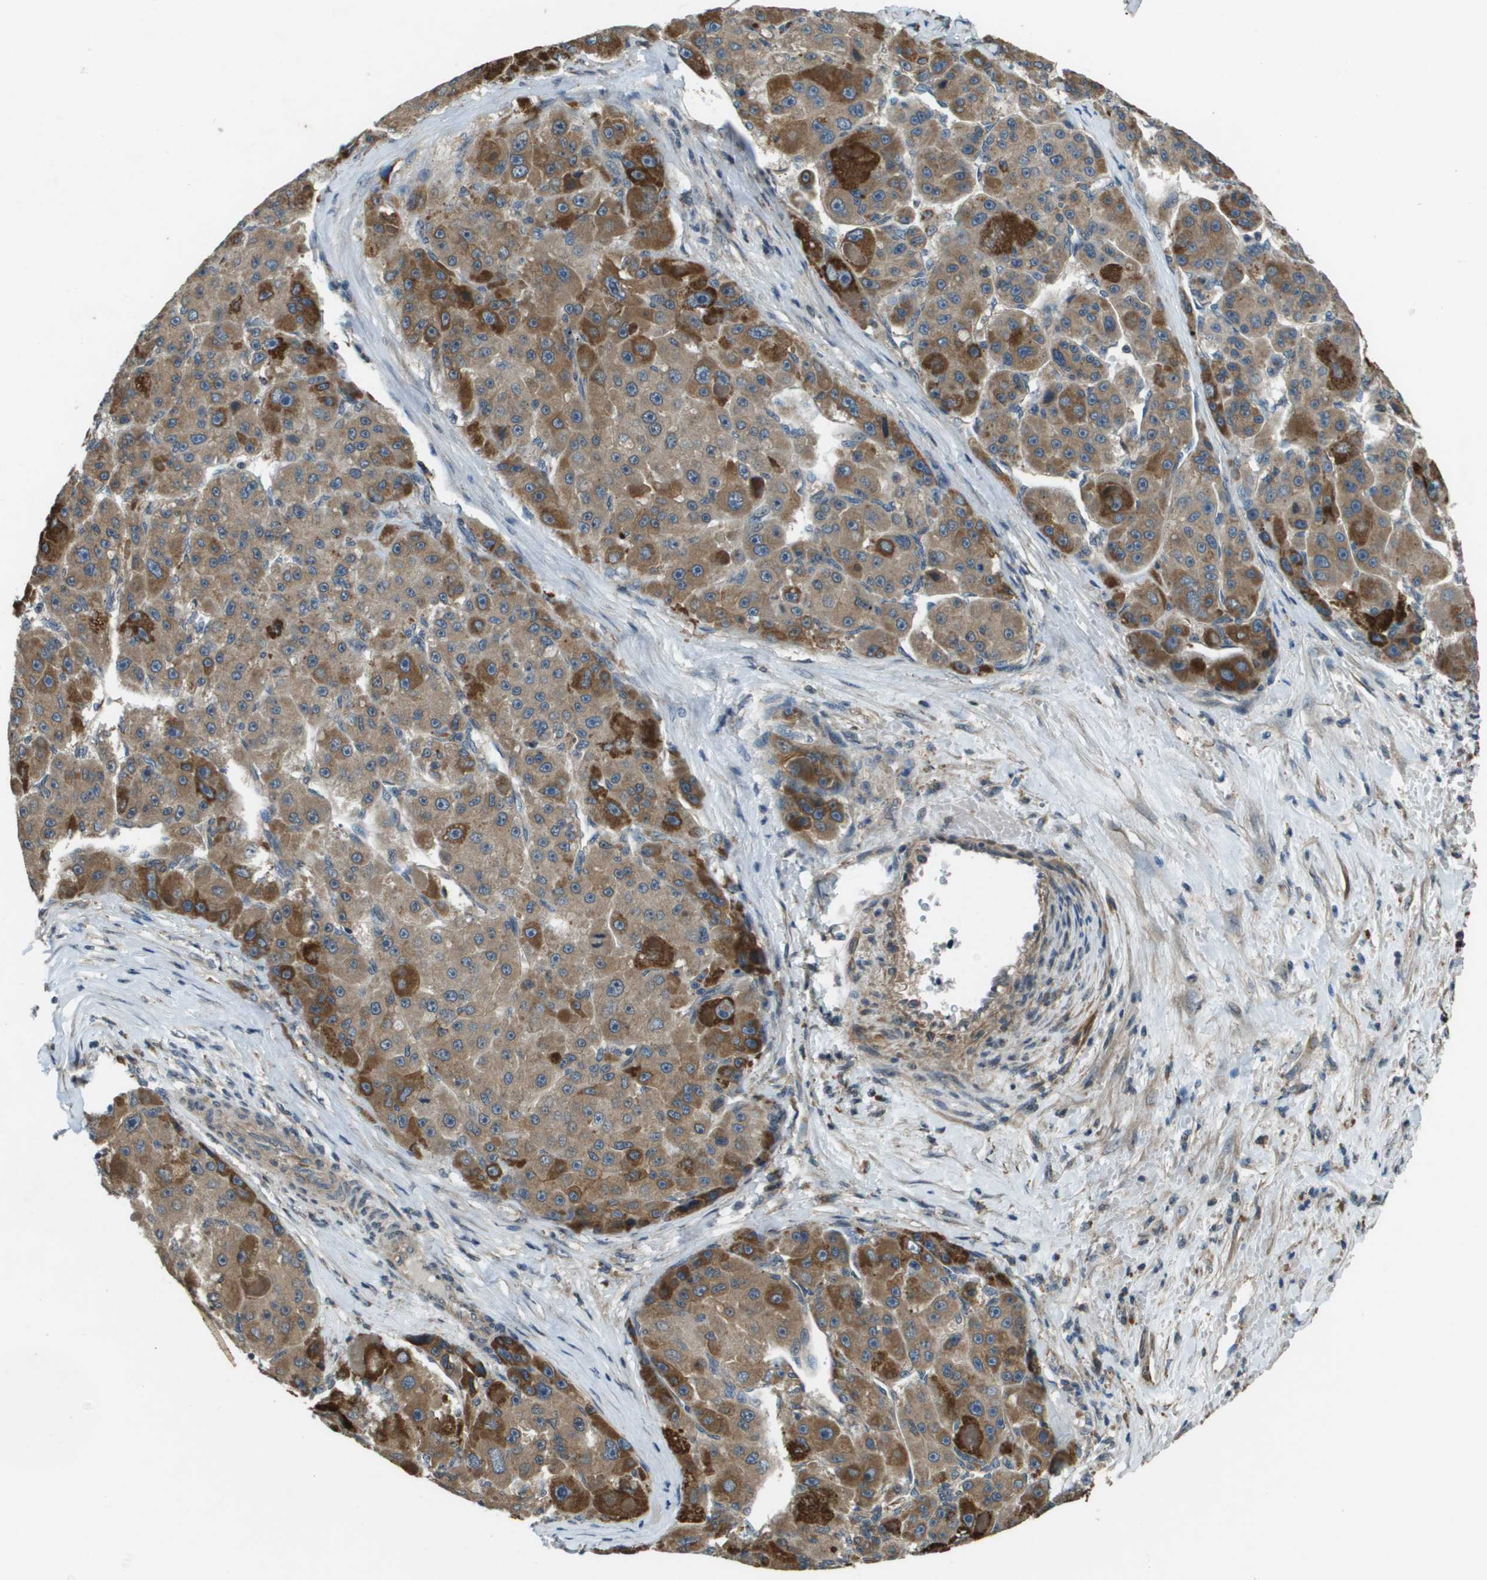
{"staining": {"intensity": "strong", "quantity": ">75%", "location": "cytoplasmic/membranous"}, "tissue": "liver cancer", "cell_type": "Tumor cells", "image_type": "cancer", "snomed": [{"axis": "morphology", "description": "Carcinoma, Hepatocellular, NOS"}, {"axis": "topography", "description": "Liver"}], "caption": "Protein staining by IHC reveals strong cytoplasmic/membranous expression in about >75% of tumor cells in liver cancer (hepatocellular carcinoma).", "gene": "CDKN2C", "patient": {"sex": "male", "age": 76}}